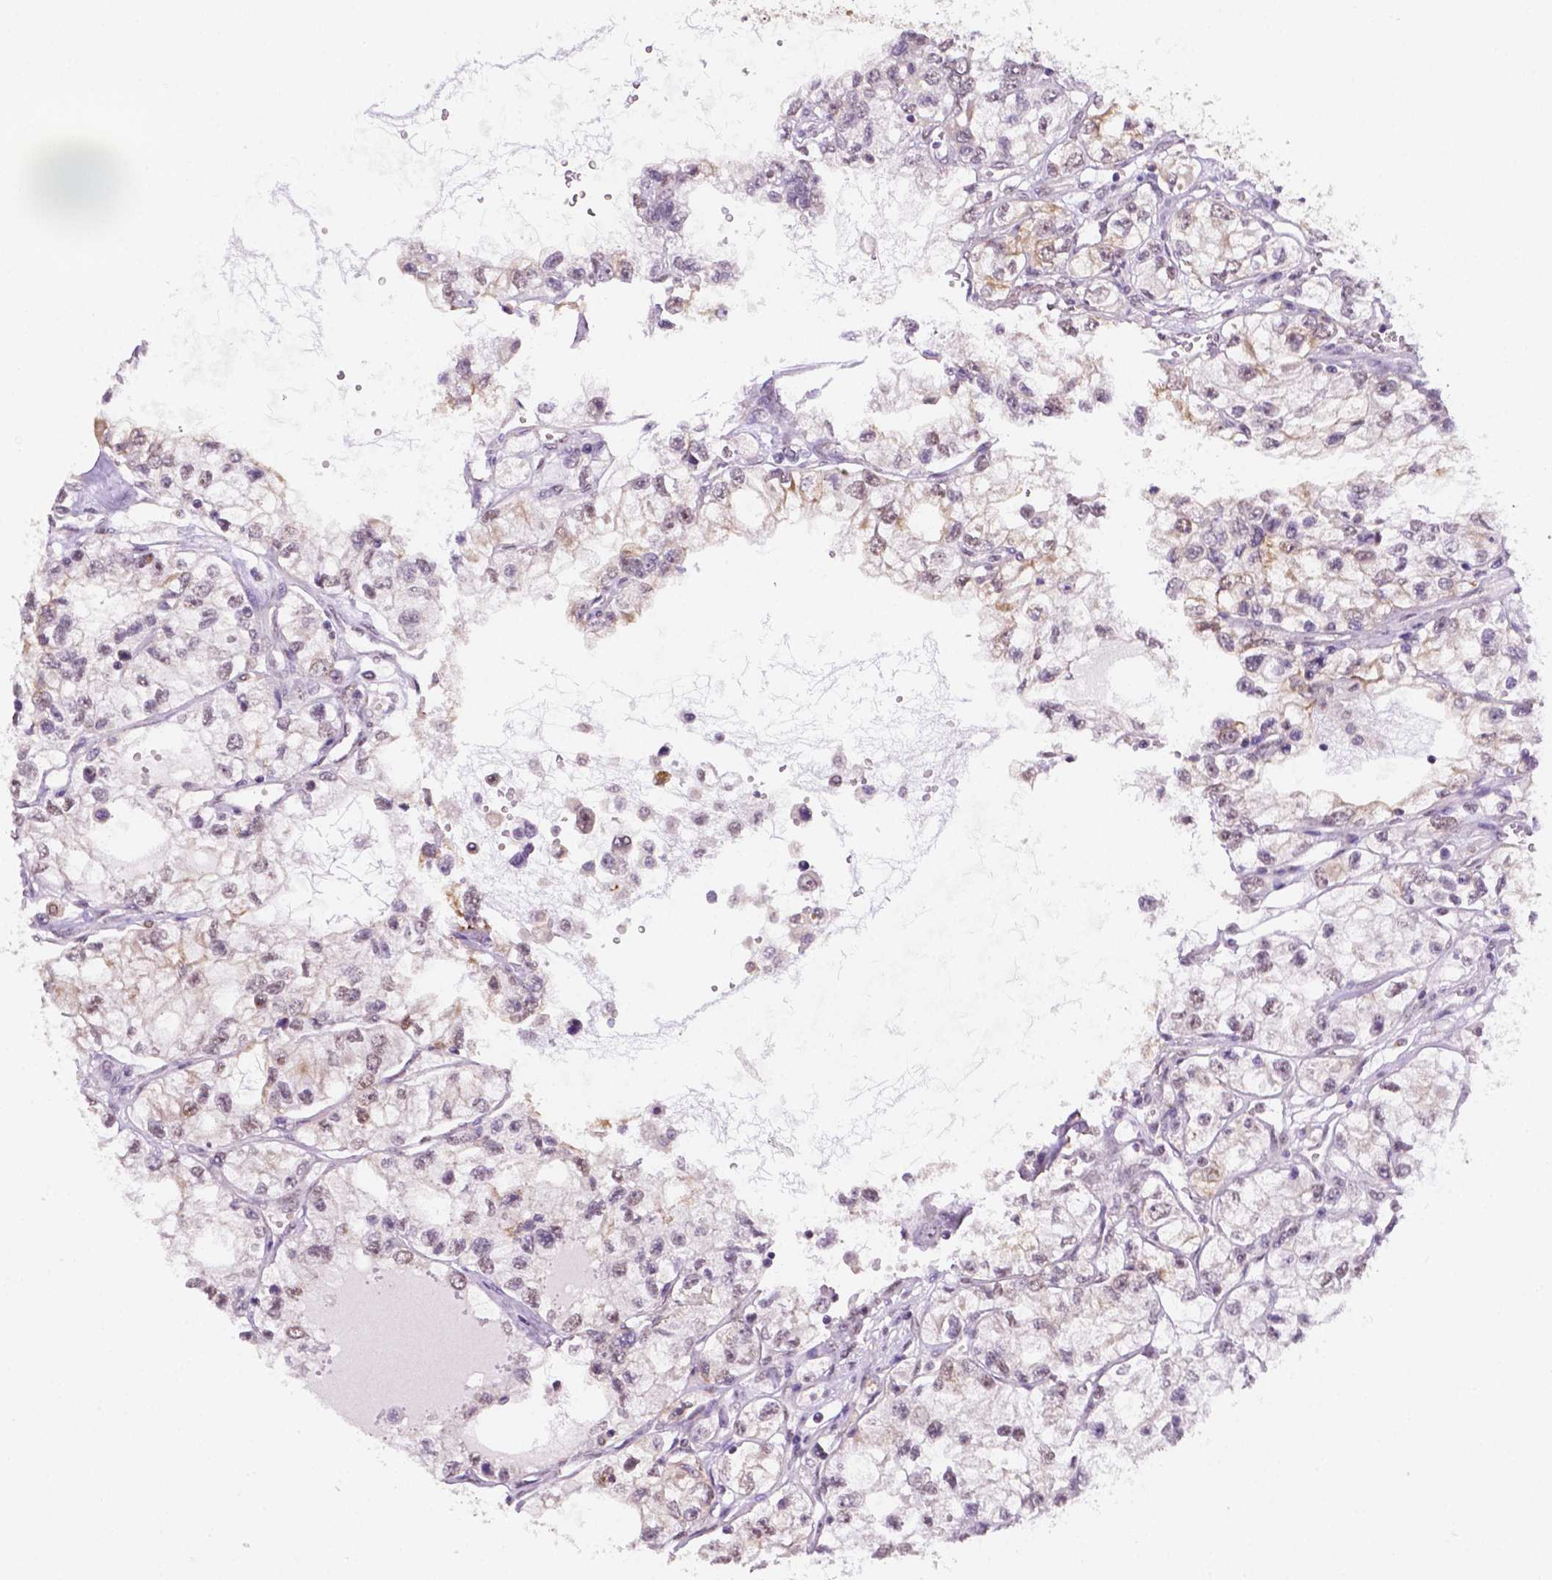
{"staining": {"intensity": "negative", "quantity": "none", "location": "none"}, "tissue": "renal cancer", "cell_type": "Tumor cells", "image_type": "cancer", "snomed": [{"axis": "morphology", "description": "Adenocarcinoma, NOS"}, {"axis": "topography", "description": "Kidney"}], "caption": "A micrograph of human renal cancer is negative for staining in tumor cells.", "gene": "SHLD3", "patient": {"sex": "female", "age": 59}}